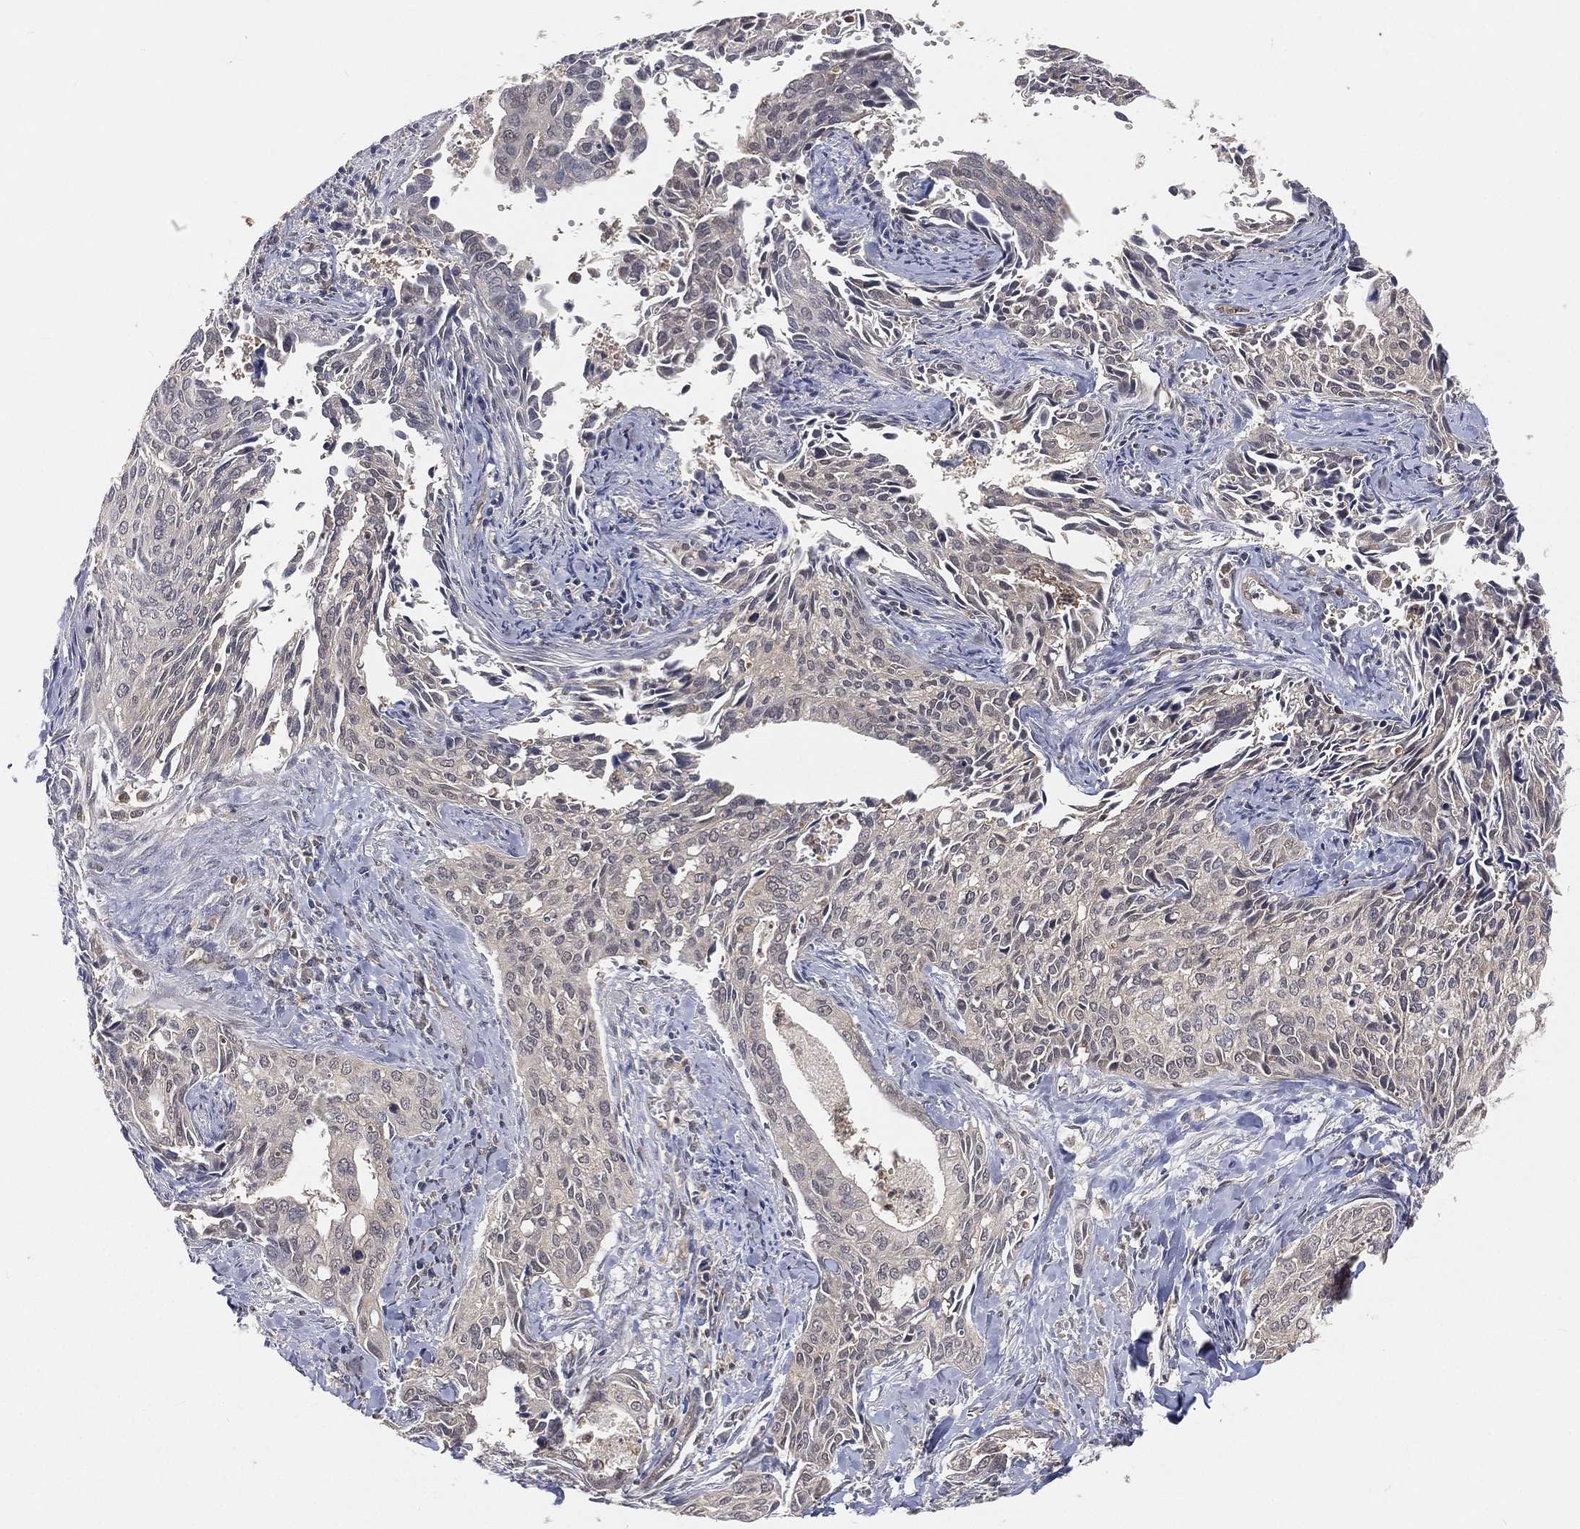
{"staining": {"intensity": "negative", "quantity": "none", "location": "none"}, "tissue": "cervical cancer", "cell_type": "Tumor cells", "image_type": "cancer", "snomed": [{"axis": "morphology", "description": "Squamous cell carcinoma, NOS"}, {"axis": "topography", "description": "Cervix"}], "caption": "High power microscopy micrograph of an immunohistochemistry micrograph of cervical cancer (squamous cell carcinoma), revealing no significant staining in tumor cells. (DAB immunohistochemistry (IHC) with hematoxylin counter stain).", "gene": "MAPK1", "patient": {"sex": "female", "age": 29}}